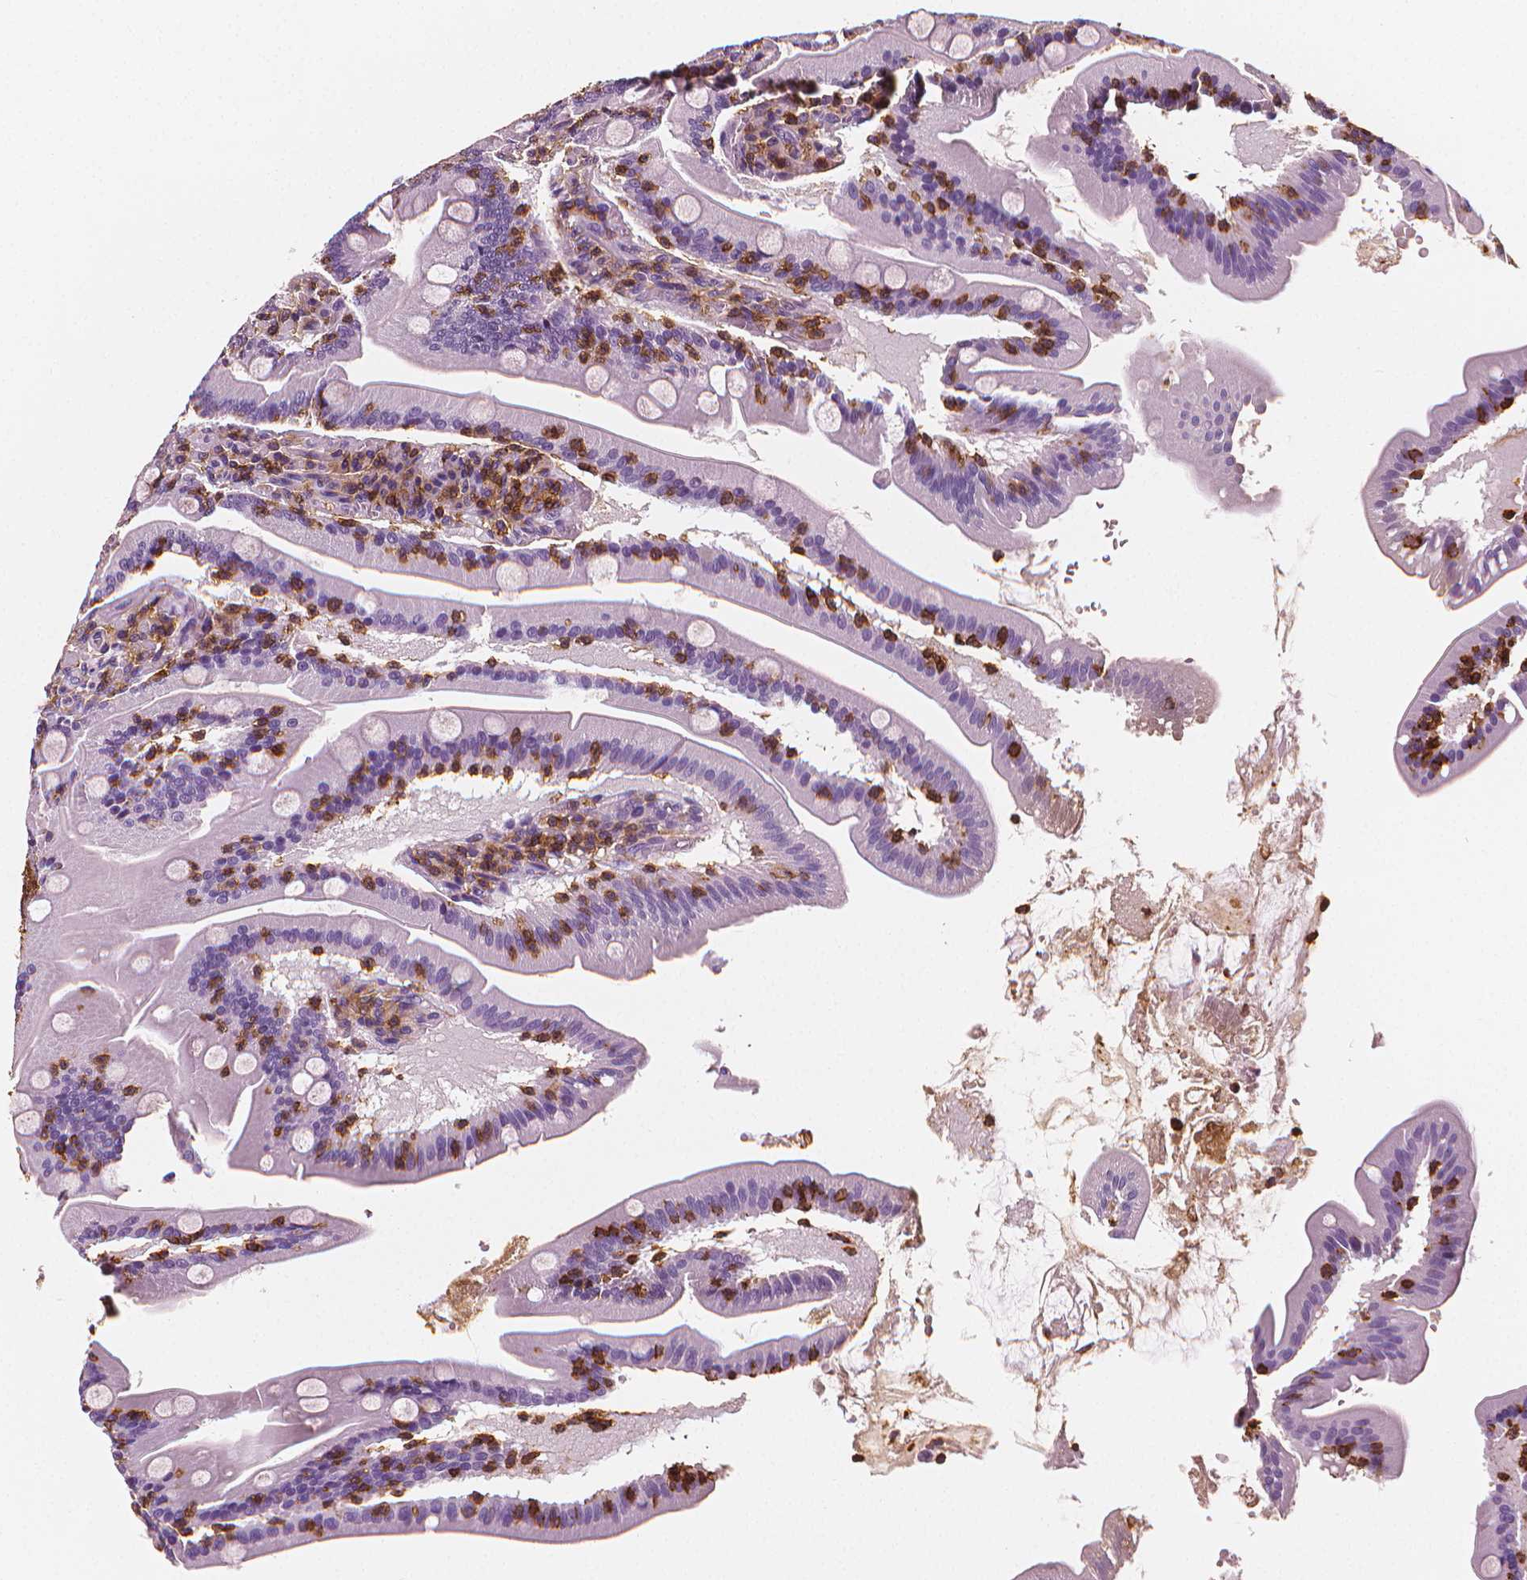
{"staining": {"intensity": "negative", "quantity": "none", "location": "none"}, "tissue": "small intestine", "cell_type": "Glandular cells", "image_type": "normal", "snomed": [{"axis": "morphology", "description": "Normal tissue, NOS"}, {"axis": "topography", "description": "Small intestine"}], "caption": "There is no significant positivity in glandular cells of small intestine. (DAB IHC visualized using brightfield microscopy, high magnification).", "gene": "PTPRC", "patient": {"sex": "male", "age": 37}}